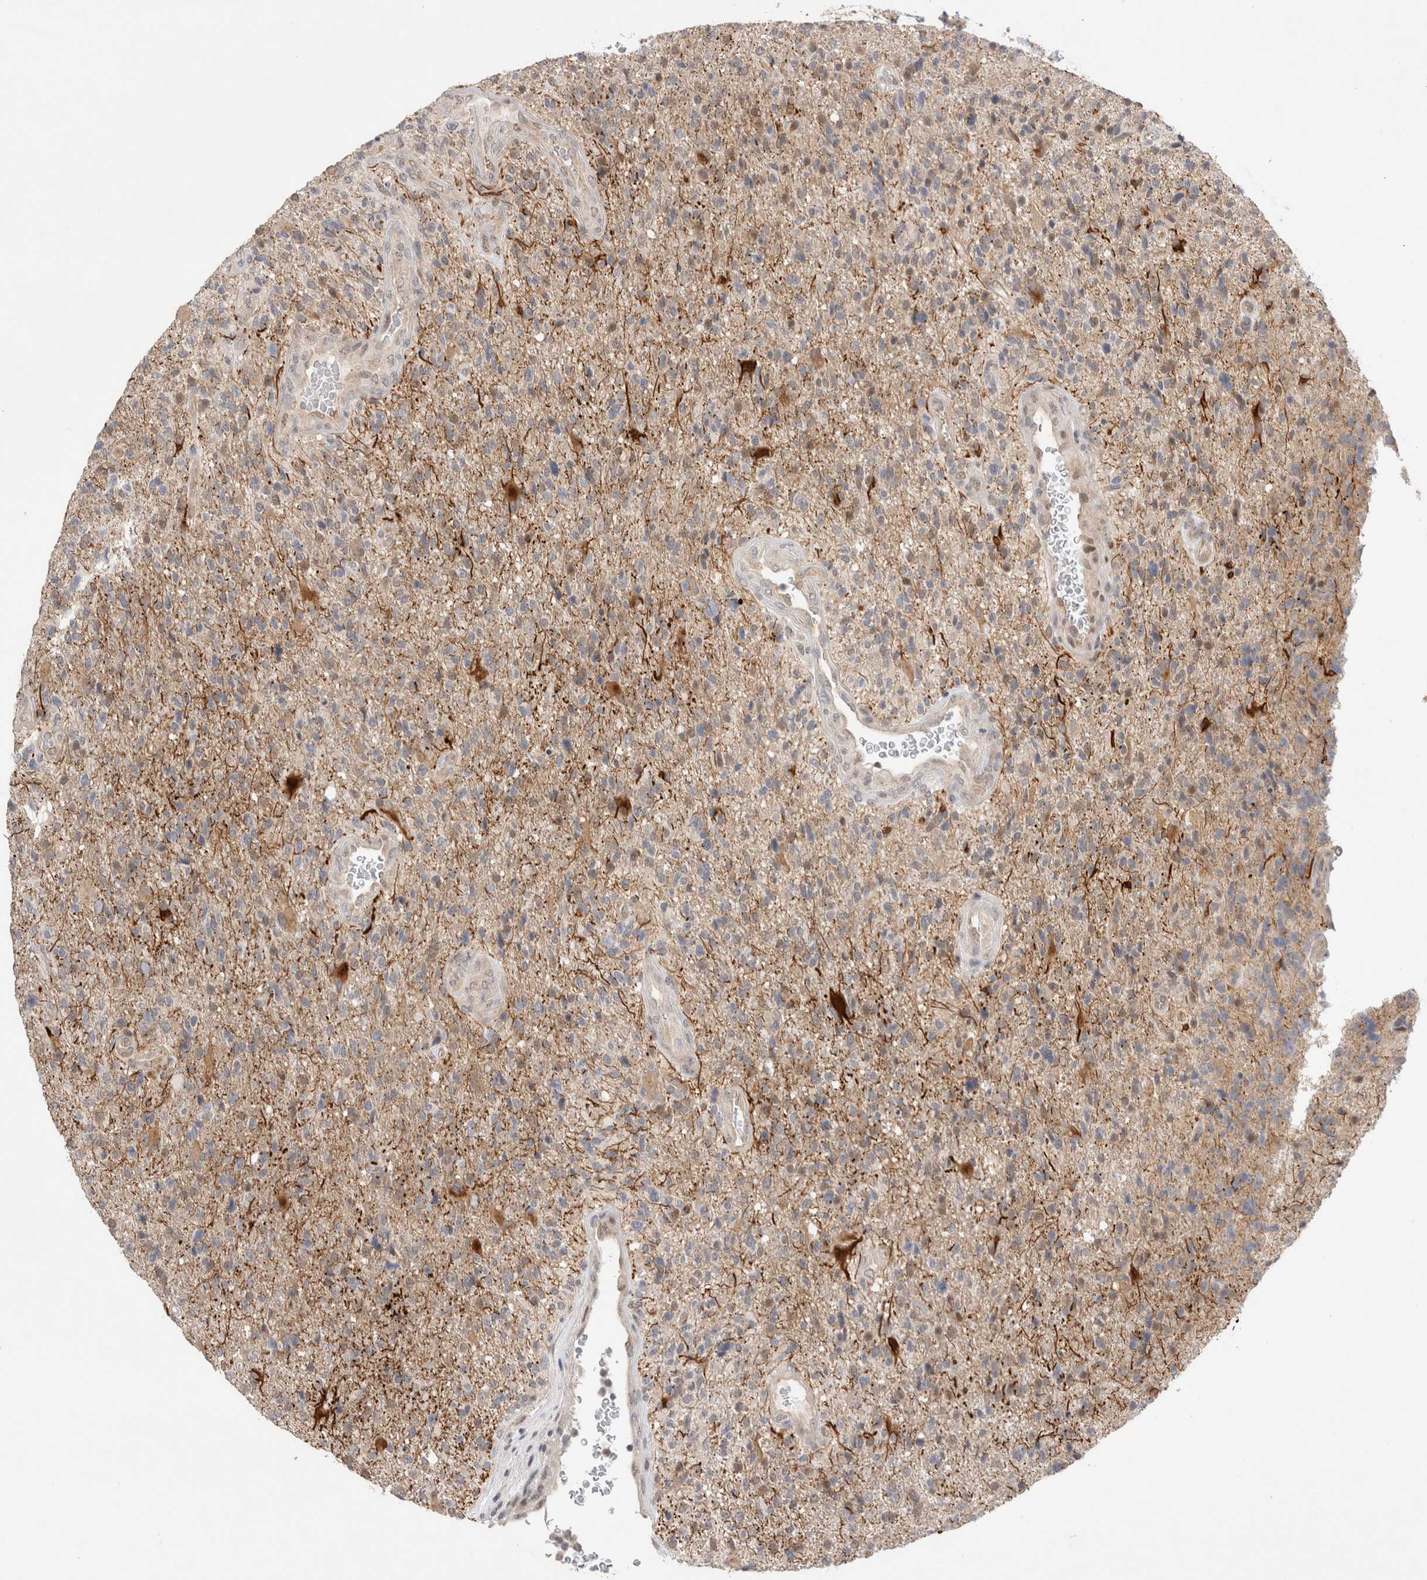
{"staining": {"intensity": "negative", "quantity": "none", "location": "none"}, "tissue": "glioma", "cell_type": "Tumor cells", "image_type": "cancer", "snomed": [{"axis": "morphology", "description": "Glioma, malignant, High grade"}, {"axis": "topography", "description": "Brain"}], "caption": "Human glioma stained for a protein using immunohistochemistry exhibits no staining in tumor cells.", "gene": "SLC29A1", "patient": {"sex": "male", "age": 72}}